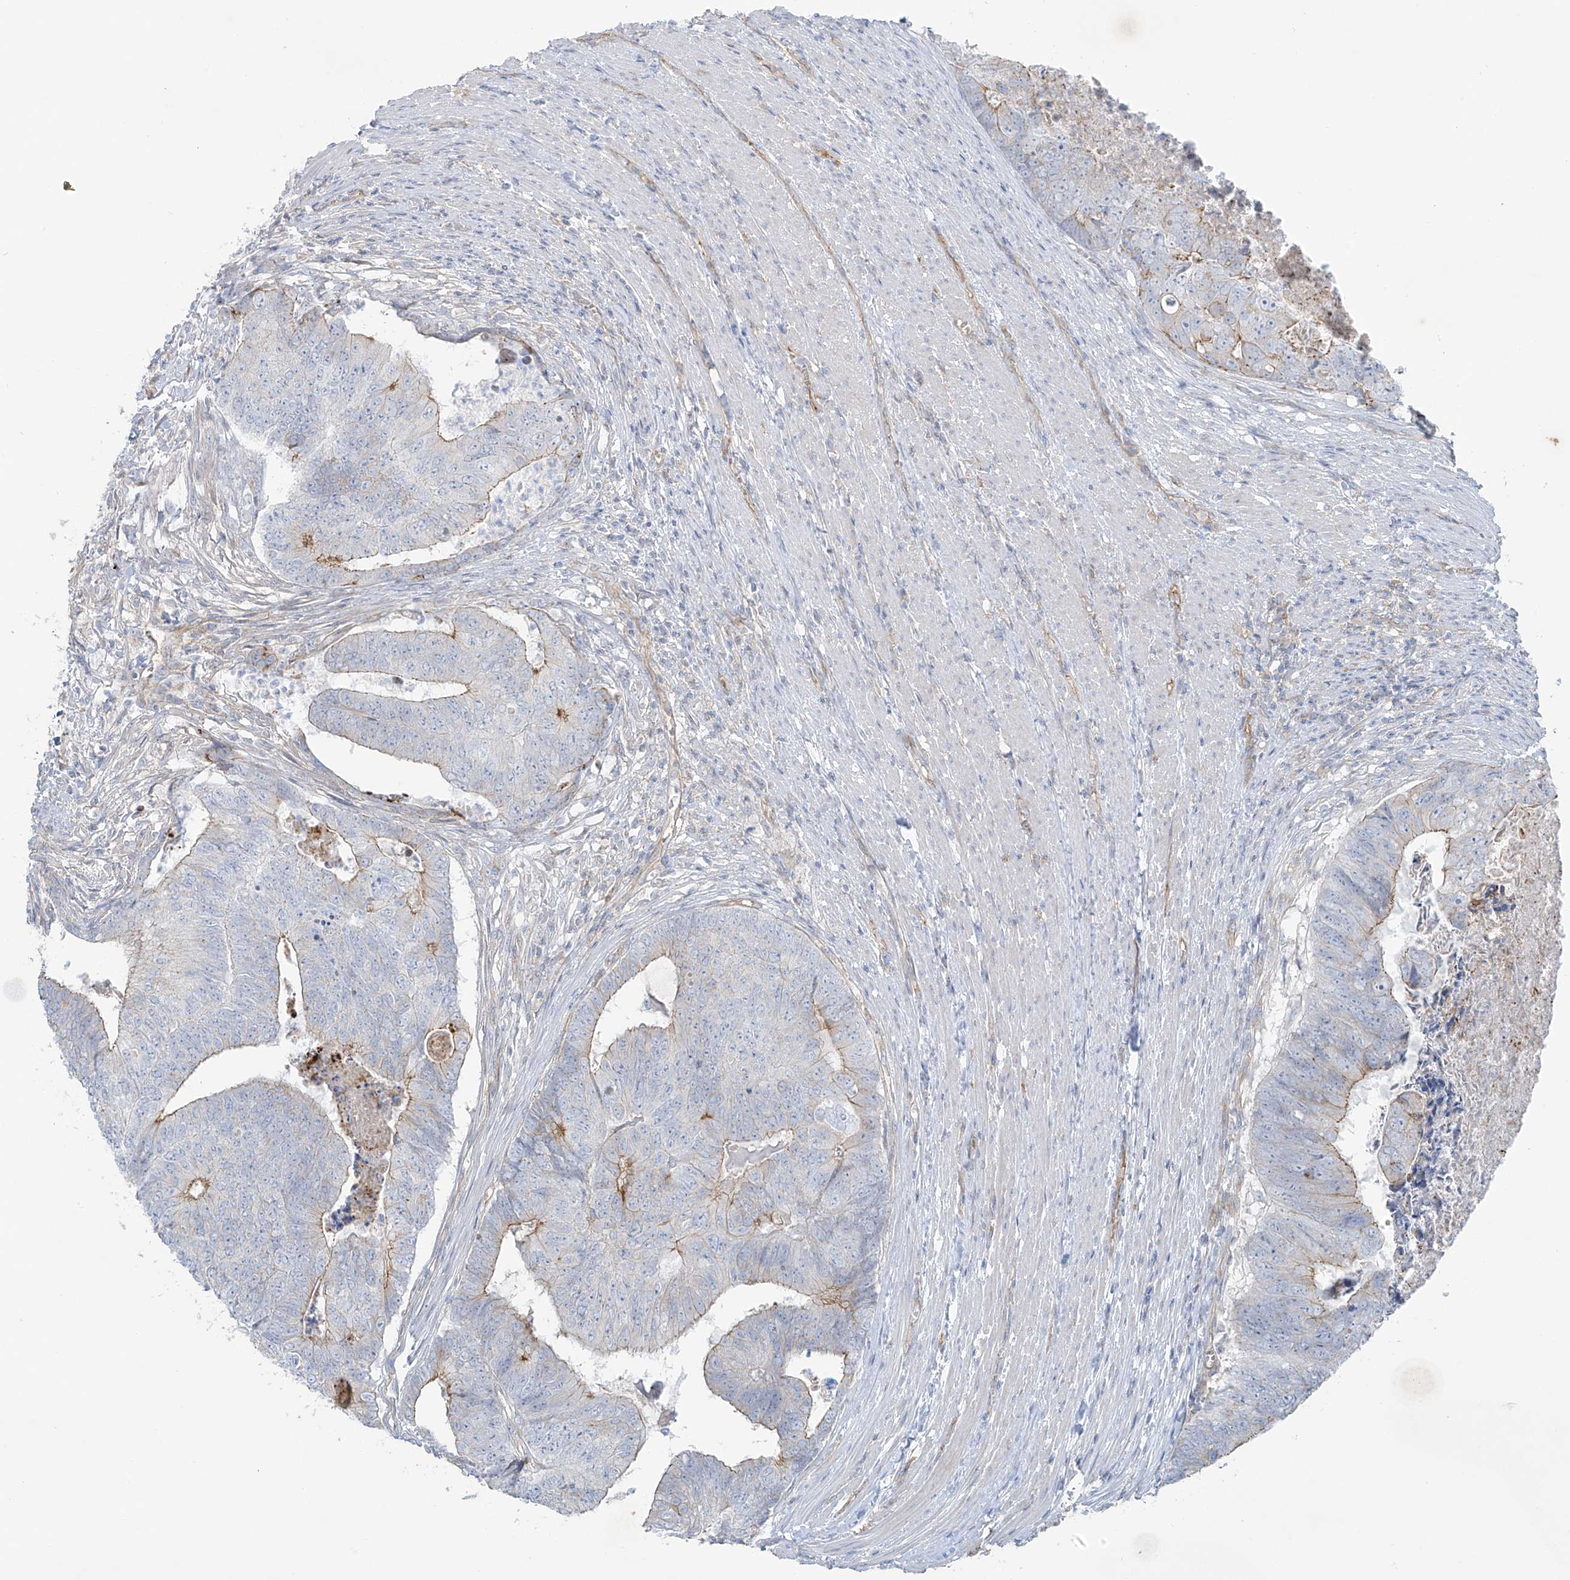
{"staining": {"intensity": "moderate", "quantity": "25%-75%", "location": "cytoplasmic/membranous"}, "tissue": "colorectal cancer", "cell_type": "Tumor cells", "image_type": "cancer", "snomed": [{"axis": "morphology", "description": "Adenocarcinoma, NOS"}, {"axis": "topography", "description": "Colon"}], "caption": "This micrograph displays IHC staining of human colorectal adenocarcinoma, with medium moderate cytoplasmic/membranous expression in about 25%-75% of tumor cells.", "gene": "VAMP5", "patient": {"sex": "female", "age": 67}}